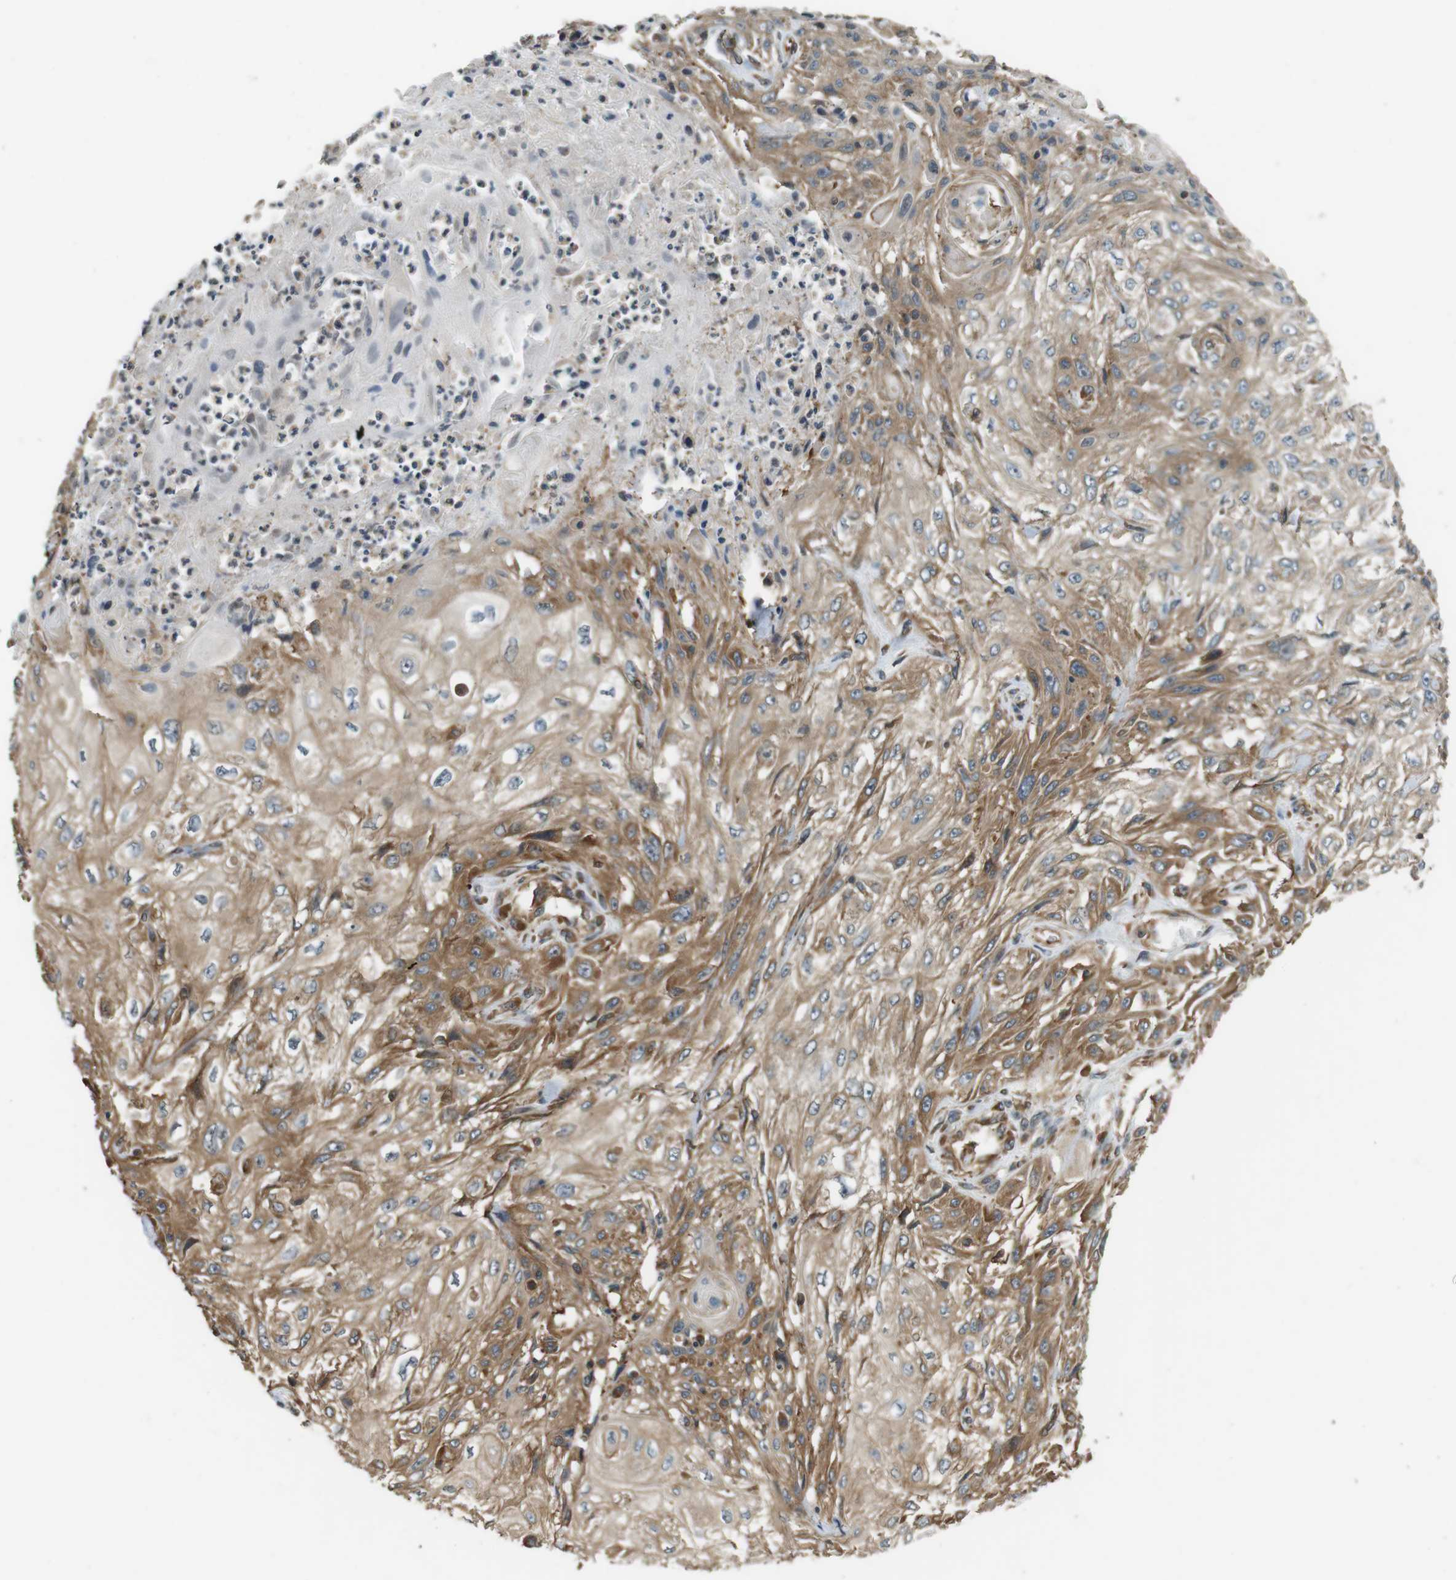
{"staining": {"intensity": "moderate", "quantity": ">75%", "location": "cytoplasmic/membranous"}, "tissue": "skin cancer", "cell_type": "Tumor cells", "image_type": "cancer", "snomed": [{"axis": "morphology", "description": "Squamous cell carcinoma, NOS"}, {"axis": "topography", "description": "Skin"}], "caption": "Protein staining of squamous cell carcinoma (skin) tissue exhibits moderate cytoplasmic/membranous expression in about >75% of tumor cells.", "gene": "PA2G4", "patient": {"sex": "male", "age": 75}}